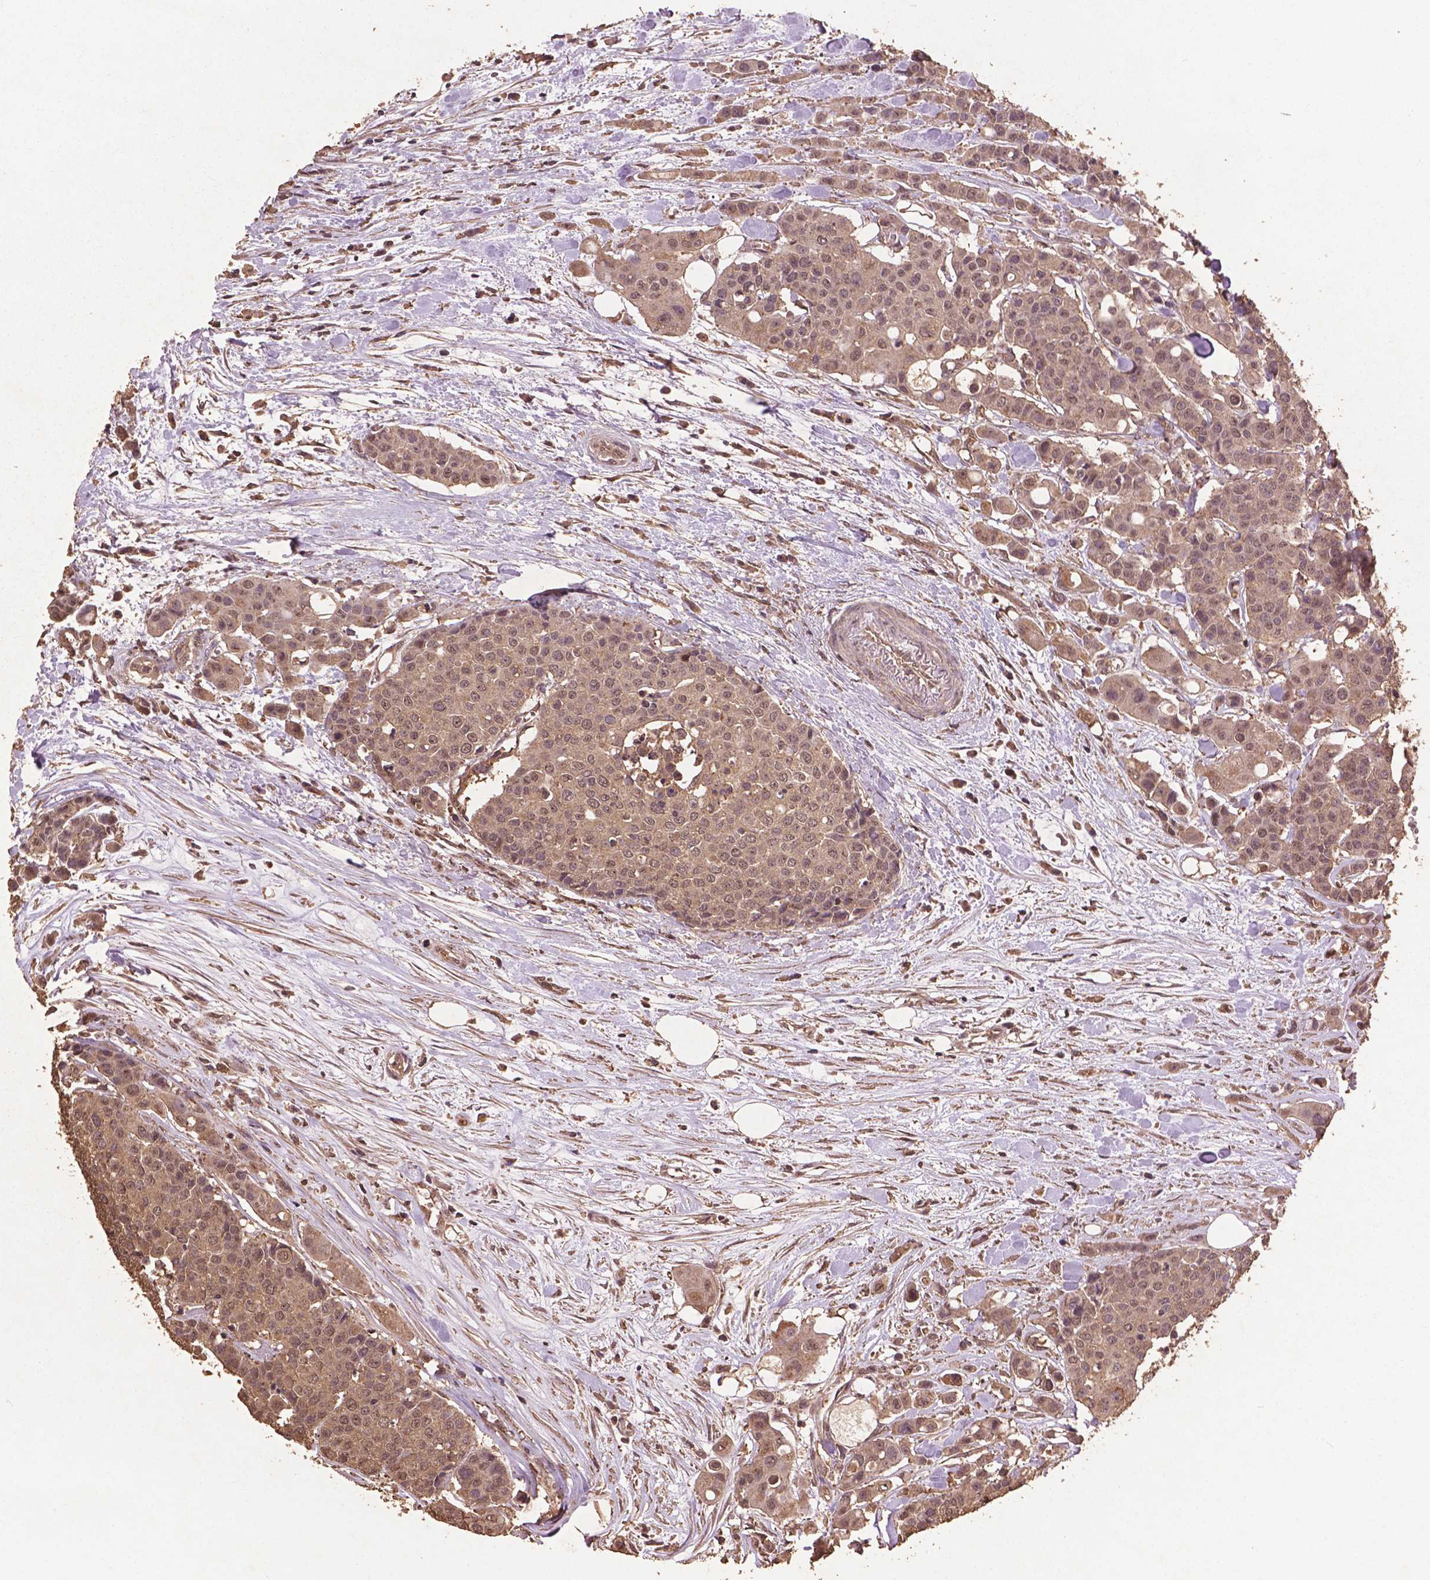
{"staining": {"intensity": "weak", "quantity": "25%-75%", "location": "cytoplasmic/membranous"}, "tissue": "carcinoid", "cell_type": "Tumor cells", "image_type": "cancer", "snomed": [{"axis": "morphology", "description": "Carcinoid, malignant, NOS"}, {"axis": "topography", "description": "Colon"}], "caption": "Immunohistochemical staining of carcinoid displays low levels of weak cytoplasmic/membranous positivity in approximately 25%-75% of tumor cells. (DAB IHC with brightfield microscopy, high magnification).", "gene": "BABAM1", "patient": {"sex": "male", "age": 81}}